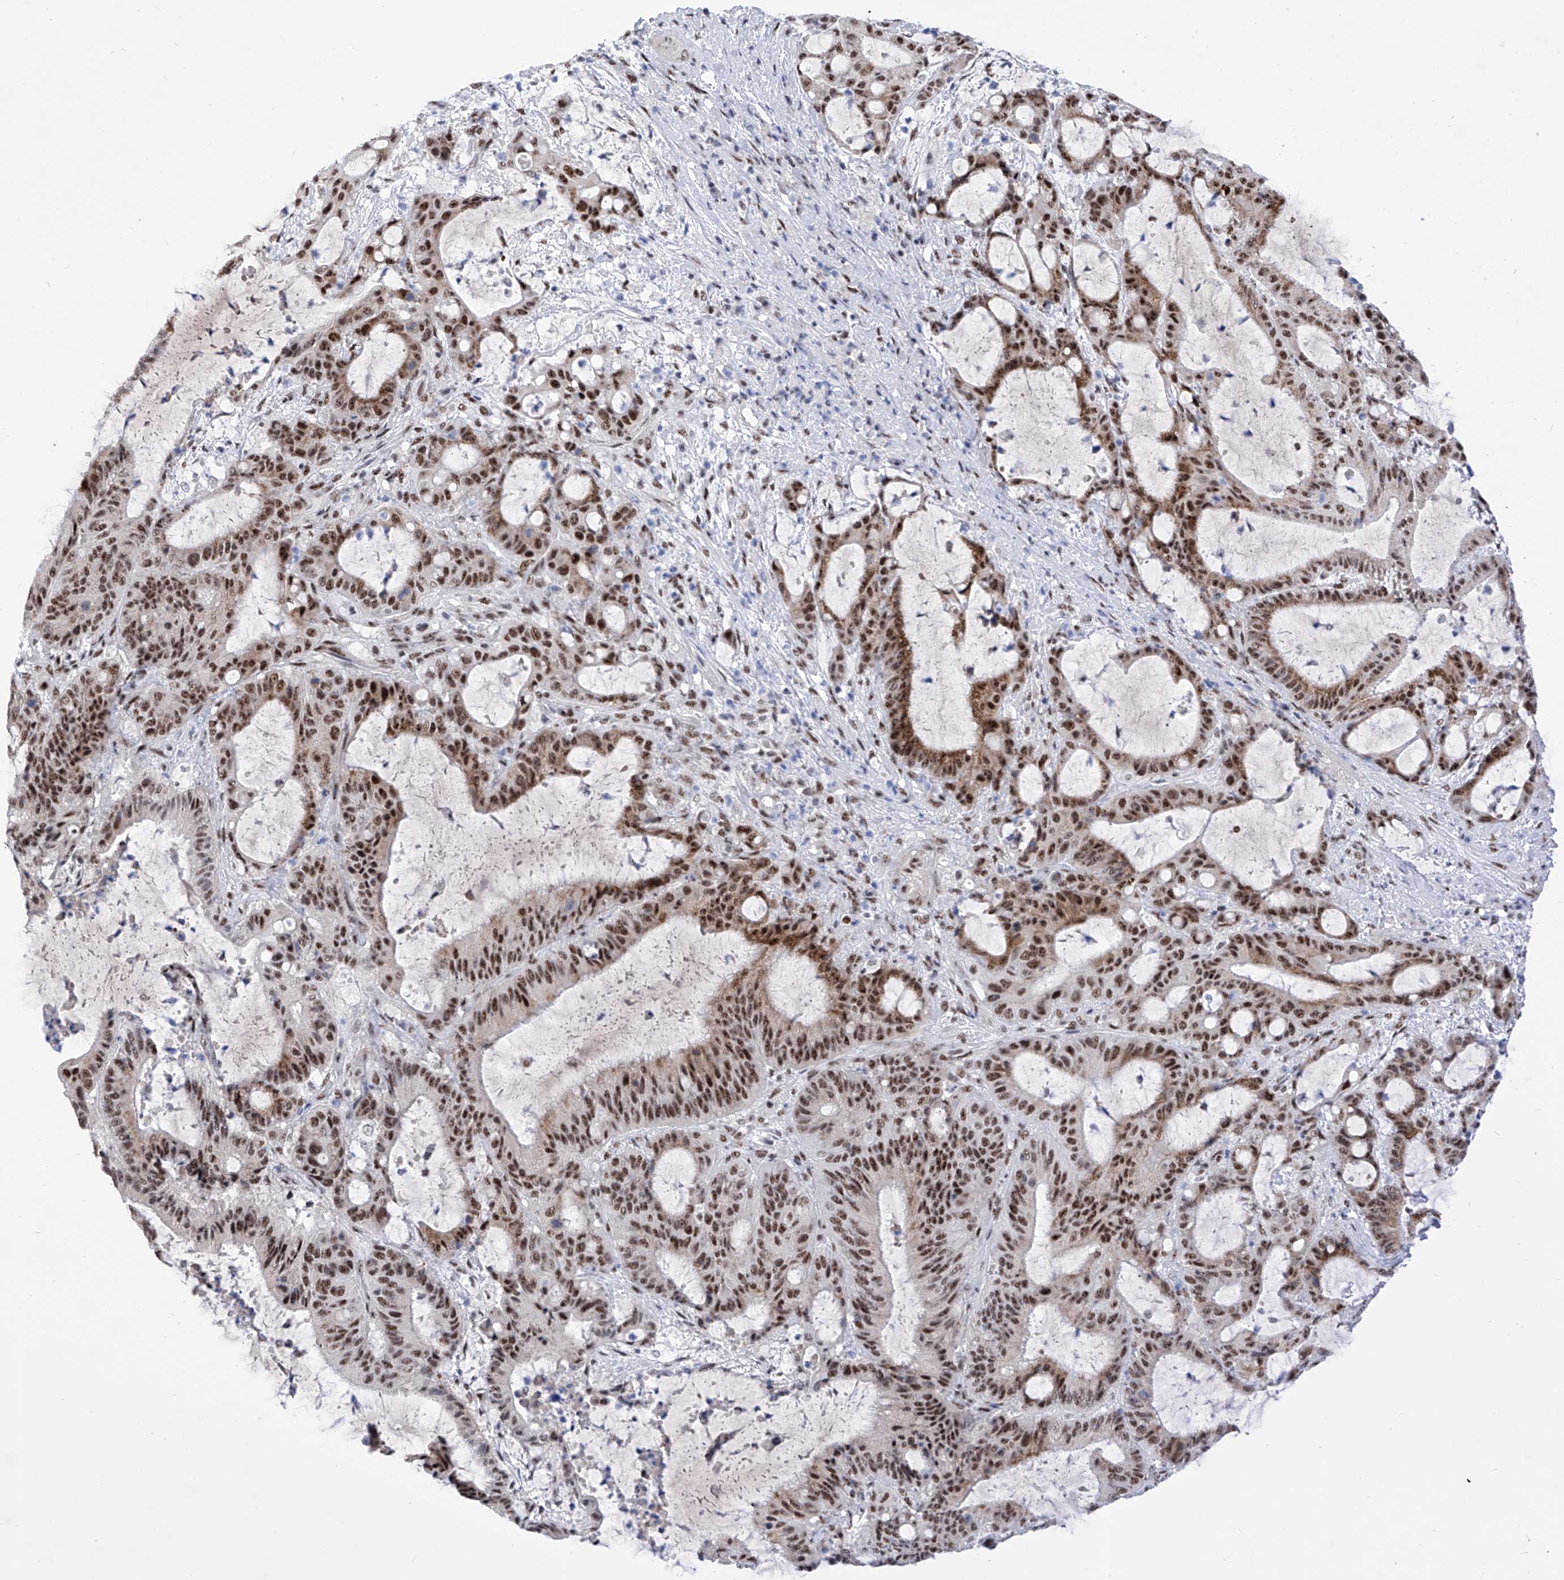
{"staining": {"intensity": "strong", "quantity": ">75%", "location": "cytoplasmic/membranous,nuclear"}, "tissue": "liver cancer", "cell_type": "Tumor cells", "image_type": "cancer", "snomed": [{"axis": "morphology", "description": "Normal tissue, NOS"}, {"axis": "morphology", "description": "Cholangiocarcinoma"}, {"axis": "topography", "description": "Liver"}, {"axis": "topography", "description": "Peripheral nerve tissue"}], "caption": "Liver cancer tissue exhibits strong cytoplasmic/membranous and nuclear staining in approximately >75% of tumor cells, visualized by immunohistochemistry. The staining was performed using DAB (3,3'-diaminobenzidine) to visualize the protein expression in brown, while the nuclei were stained in blue with hematoxylin (Magnification: 20x).", "gene": "ATN1", "patient": {"sex": "female", "age": 73}}